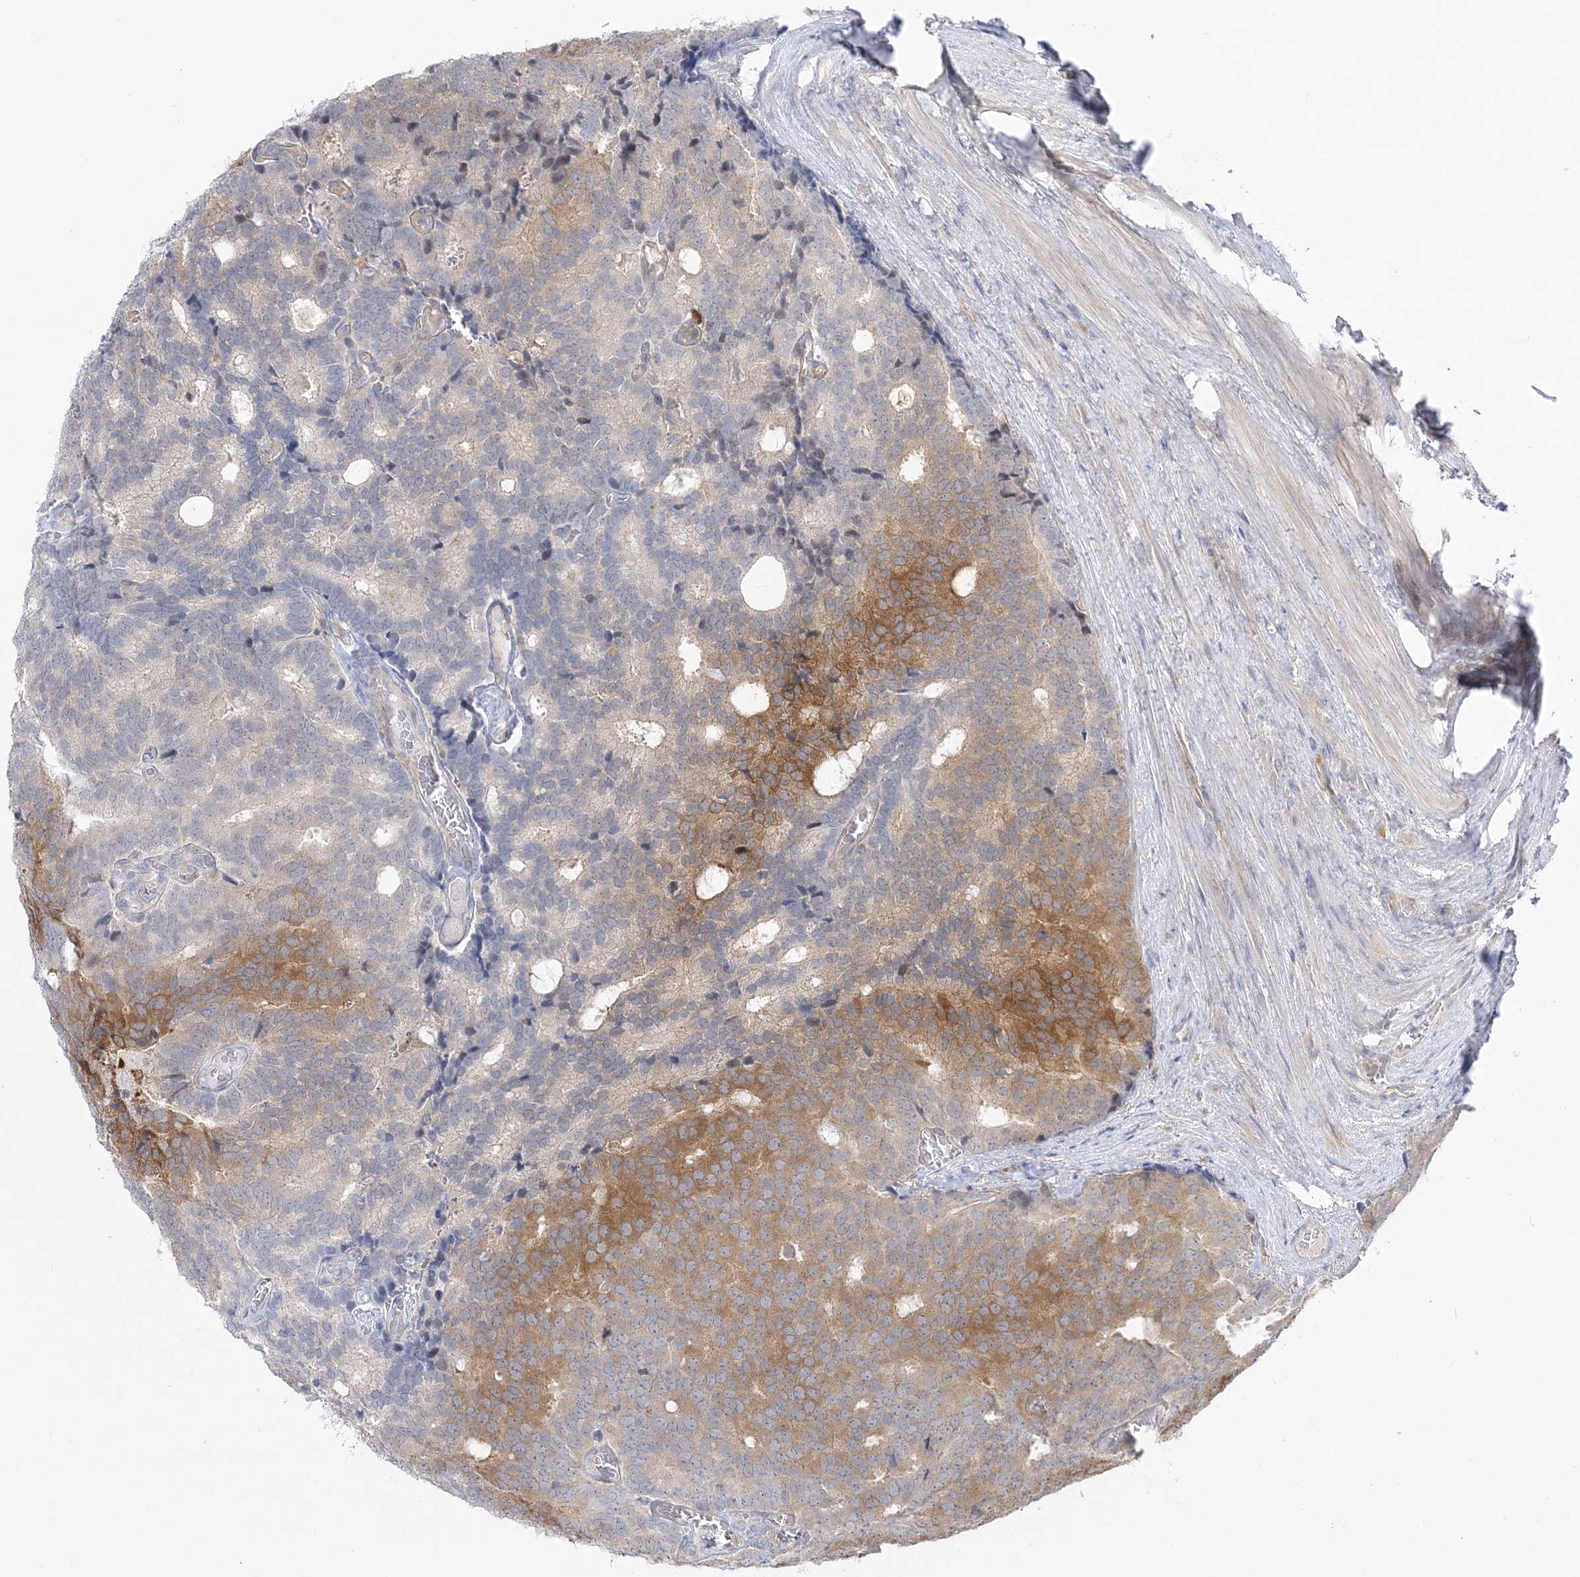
{"staining": {"intensity": "moderate", "quantity": "<25%", "location": "cytoplasmic/membranous"}, "tissue": "prostate cancer", "cell_type": "Tumor cells", "image_type": "cancer", "snomed": [{"axis": "morphology", "description": "Adenocarcinoma, Low grade"}, {"axis": "topography", "description": "Prostate"}], "caption": "Human prostate cancer stained for a protein (brown) reveals moderate cytoplasmic/membranous positive staining in about <25% of tumor cells.", "gene": "THADA", "patient": {"sex": "male", "age": 71}}